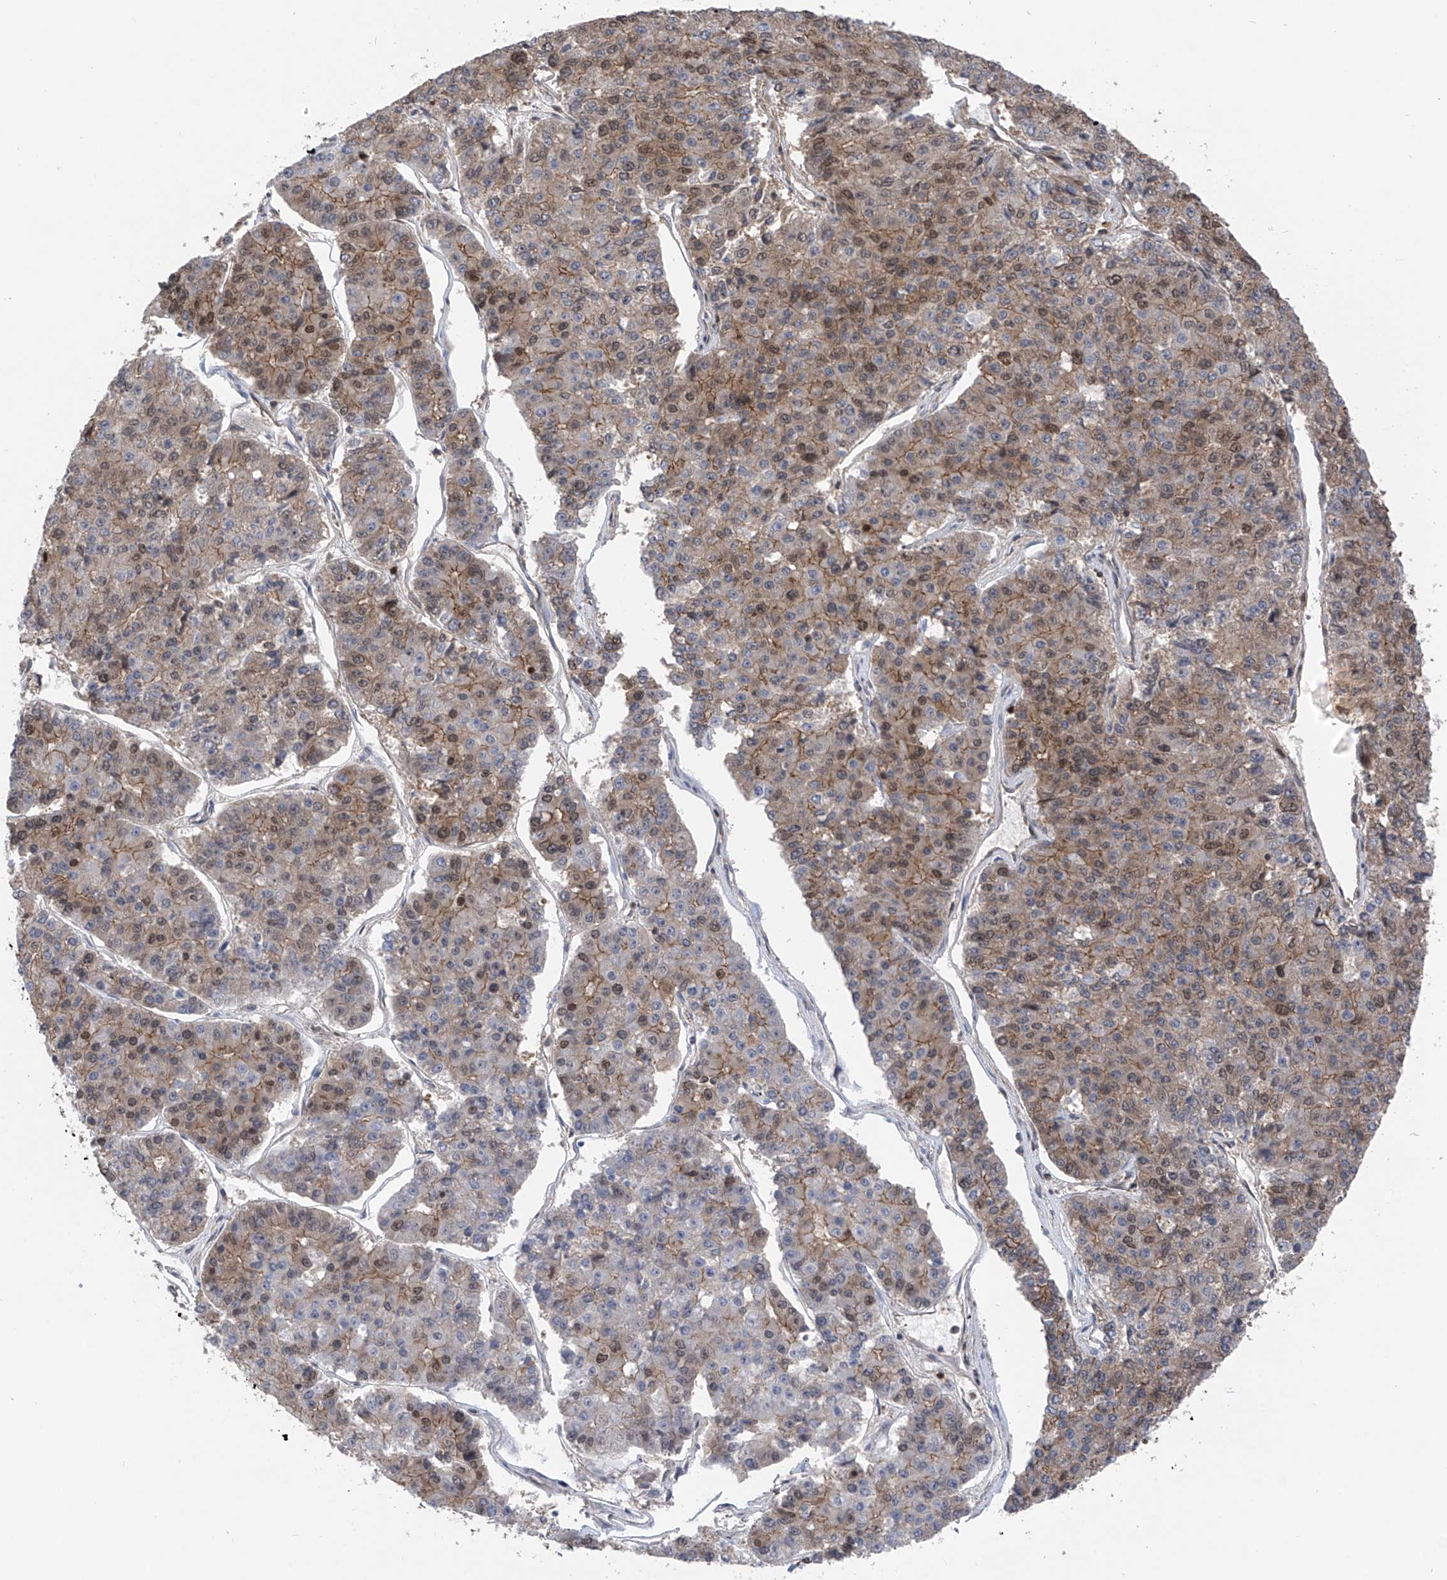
{"staining": {"intensity": "weak", "quantity": ">75%", "location": "cytoplasmic/membranous,nuclear"}, "tissue": "pancreatic cancer", "cell_type": "Tumor cells", "image_type": "cancer", "snomed": [{"axis": "morphology", "description": "Adenocarcinoma, NOS"}, {"axis": "topography", "description": "Pancreas"}], "caption": "Adenocarcinoma (pancreatic) tissue exhibits weak cytoplasmic/membranous and nuclear positivity in approximately >75% of tumor cells", "gene": "DNAJC9", "patient": {"sex": "male", "age": 50}}